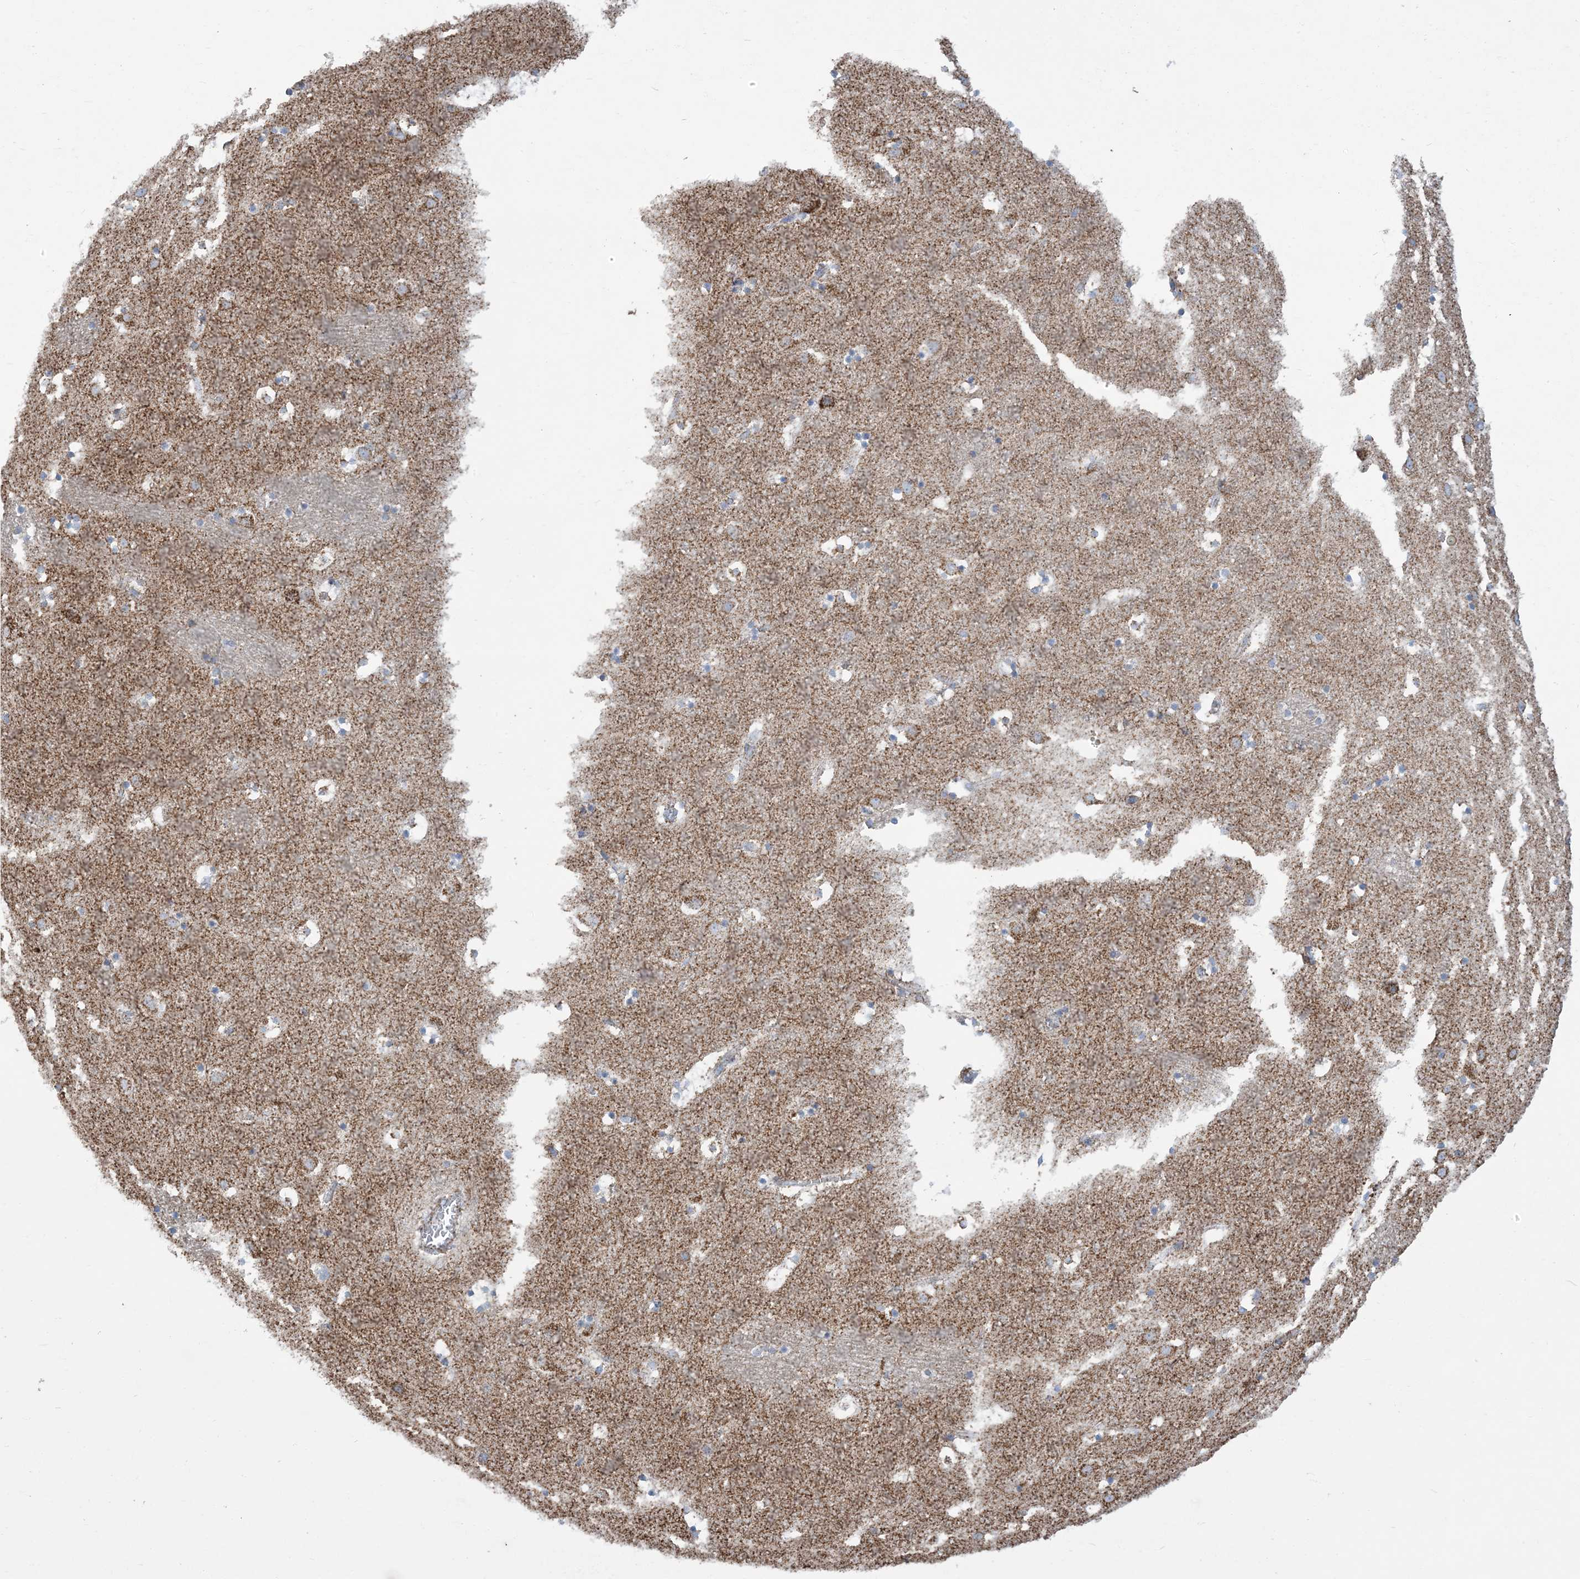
{"staining": {"intensity": "weak", "quantity": "25%-75%", "location": "cytoplasmic/membranous"}, "tissue": "caudate", "cell_type": "Glial cells", "image_type": "normal", "snomed": [{"axis": "morphology", "description": "Normal tissue, NOS"}, {"axis": "topography", "description": "Lateral ventricle wall"}], "caption": "Caudate stained with DAB IHC displays low levels of weak cytoplasmic/membranous positivity in approximately 25%-75% of glial cells.", "gene": "SAMM50", "patient": {"sex": "male", "age": 45}}